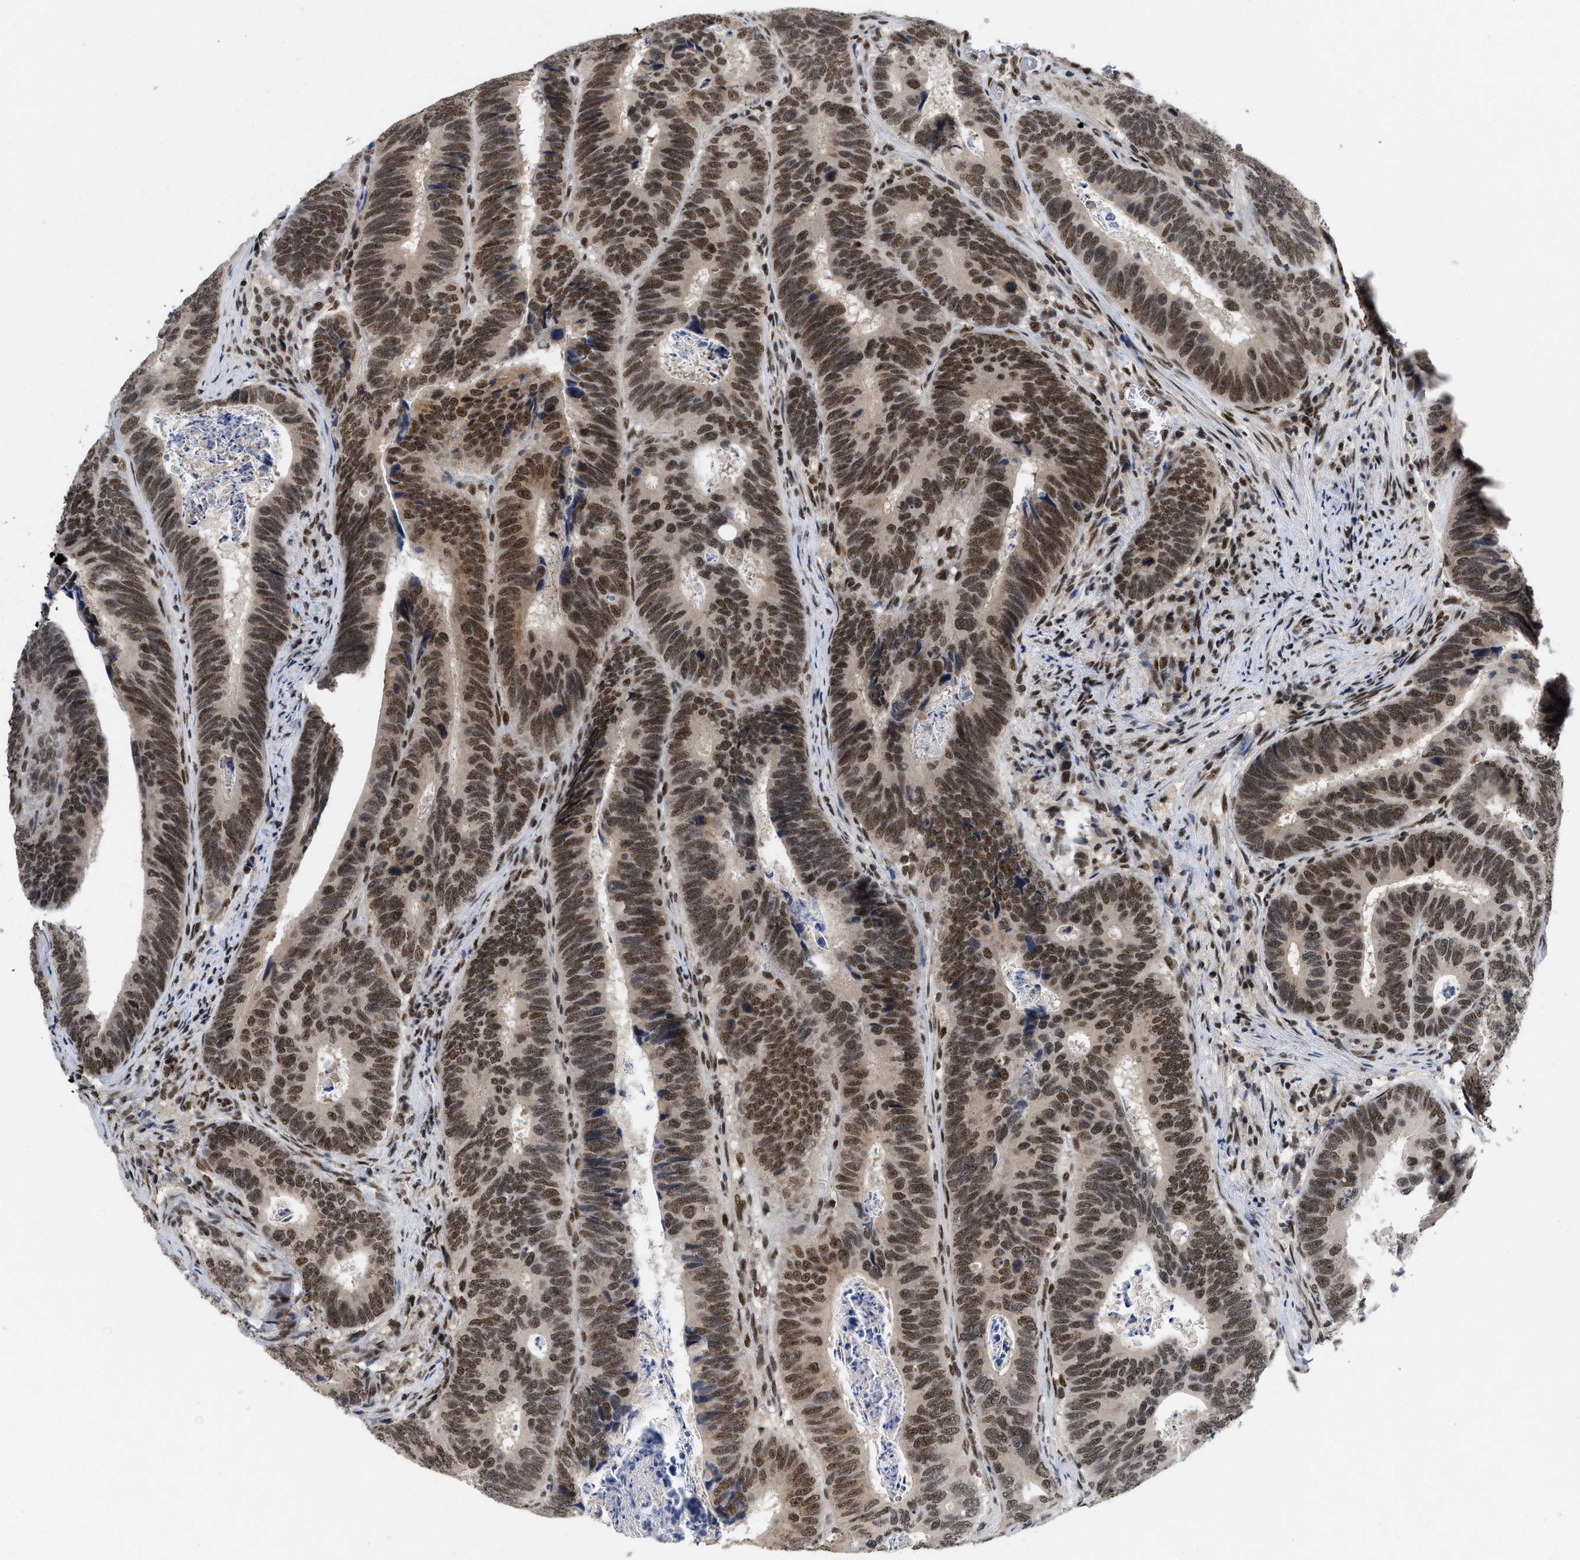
{"staining": {"intensity": "moderate", "quantity": ">75%", "location": "nuclear"}, "tissue": "colorectal cancer", "cell_type": "Tumor cells", "image_type": "cancer", "snomed": [{"axis": "morphology", "description": "Inflammation, NOS"}, {"axis": "morphology", "description": "Adenocarcinoma, NOS"}, {"axis": "topography", "description": "Colon"}], "caption": "There is medium levels of moderate nuclear expression in tumor cells of colorectal adenocarcinoma, as demonstrated by immunohistochemical staining (brown color).", "gene": "ZNF346", "patient": {"sex": "male", "age": 72}}